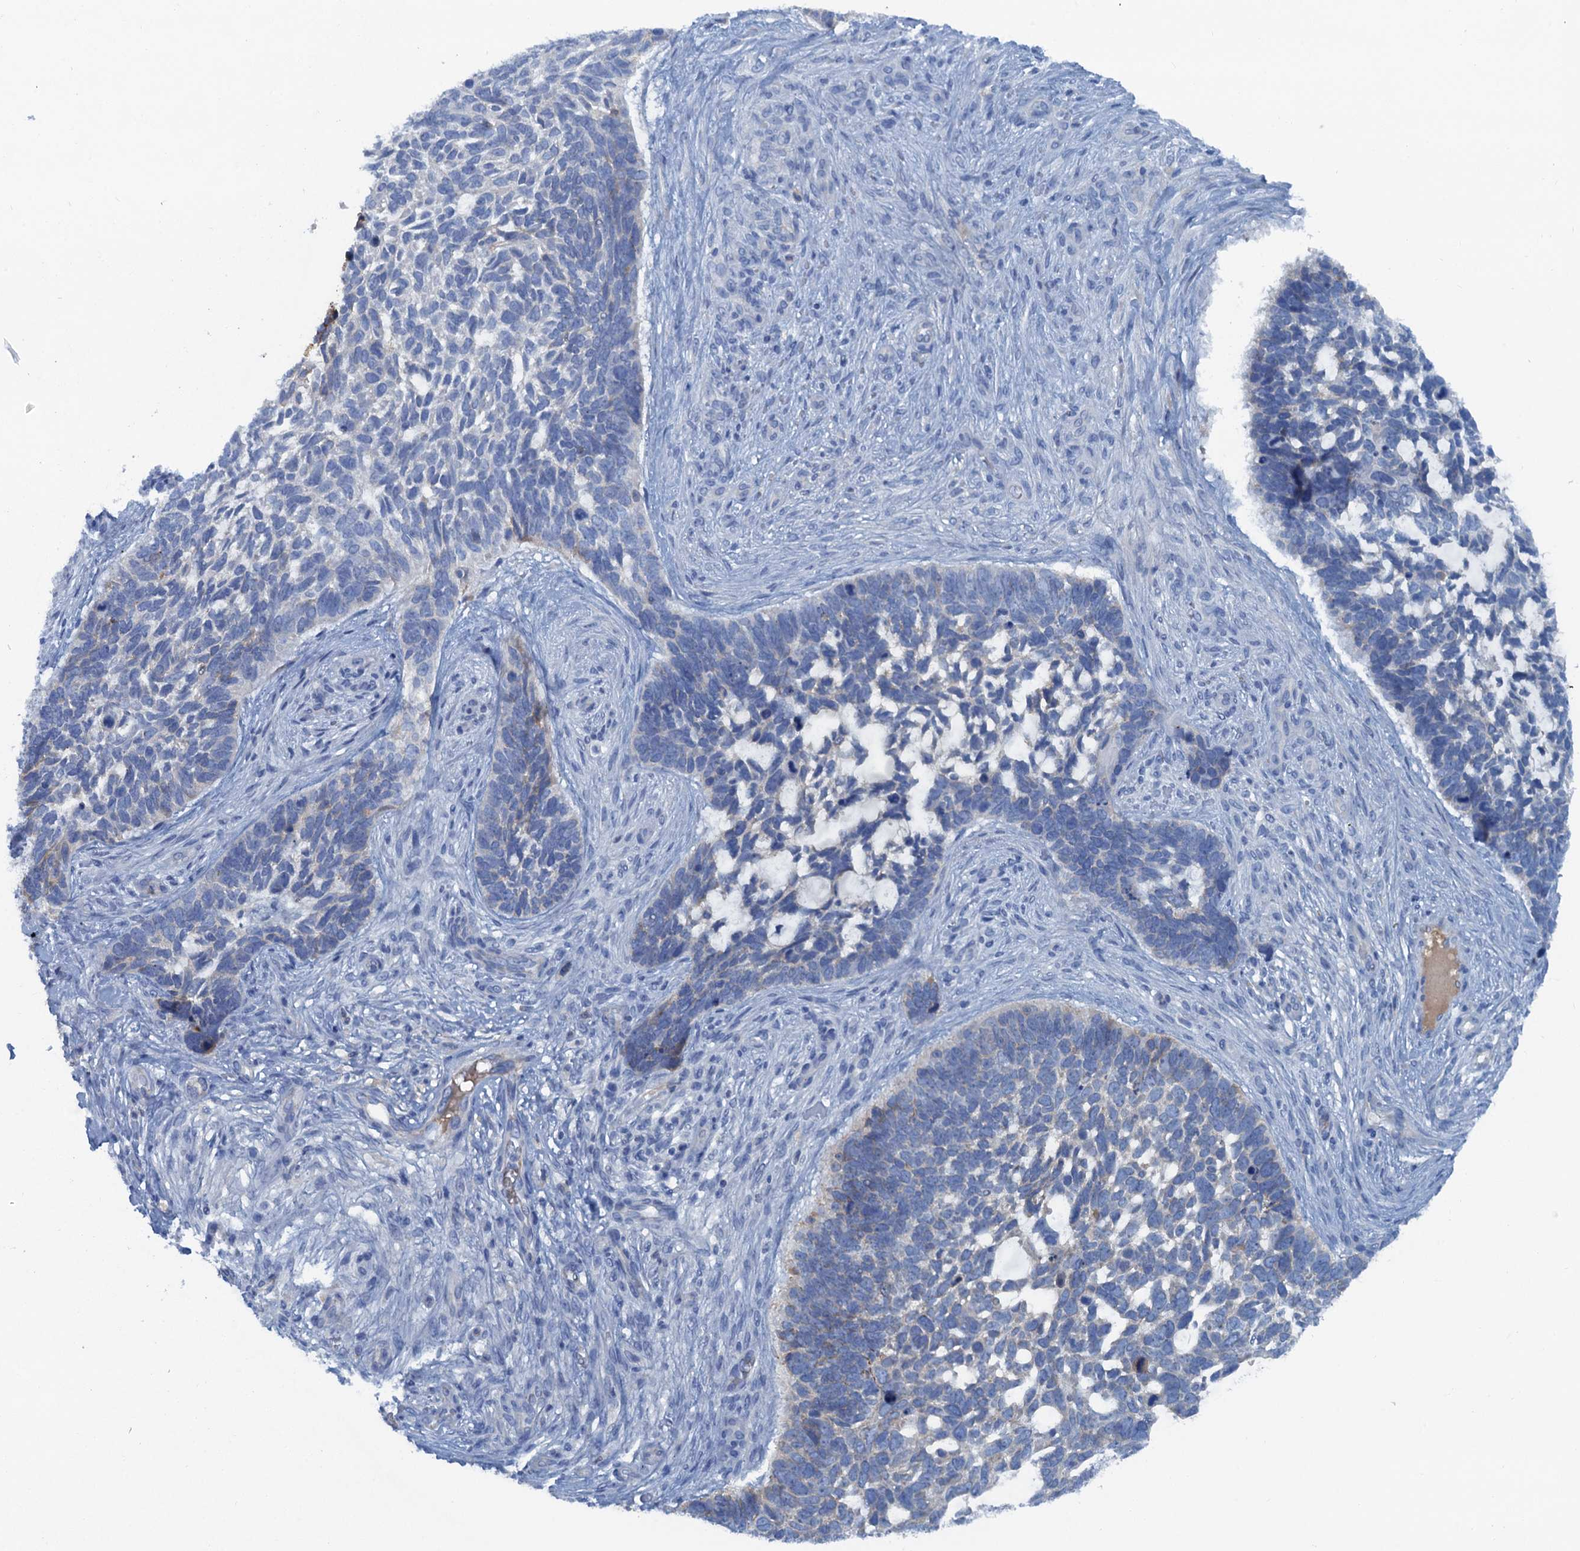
{"staining": {"intensity": "negative", "quantity": "none", "location": "none"}, "tissue": "skin cancer", "cell_type": "Tumor cells", "image_type": "cancer", "snomed": [{"axis": "morphology", "description": "Basal cell carcinoma"}, {"axis": "topography", "description": "Skin"}], "caption": "IHC histopathology image of skin cancer stained for a protein (brown), which exhibits no positivity in tumor cells.", "gene": "MYADML2", "patient": {"sex": "male", "age": 88}}